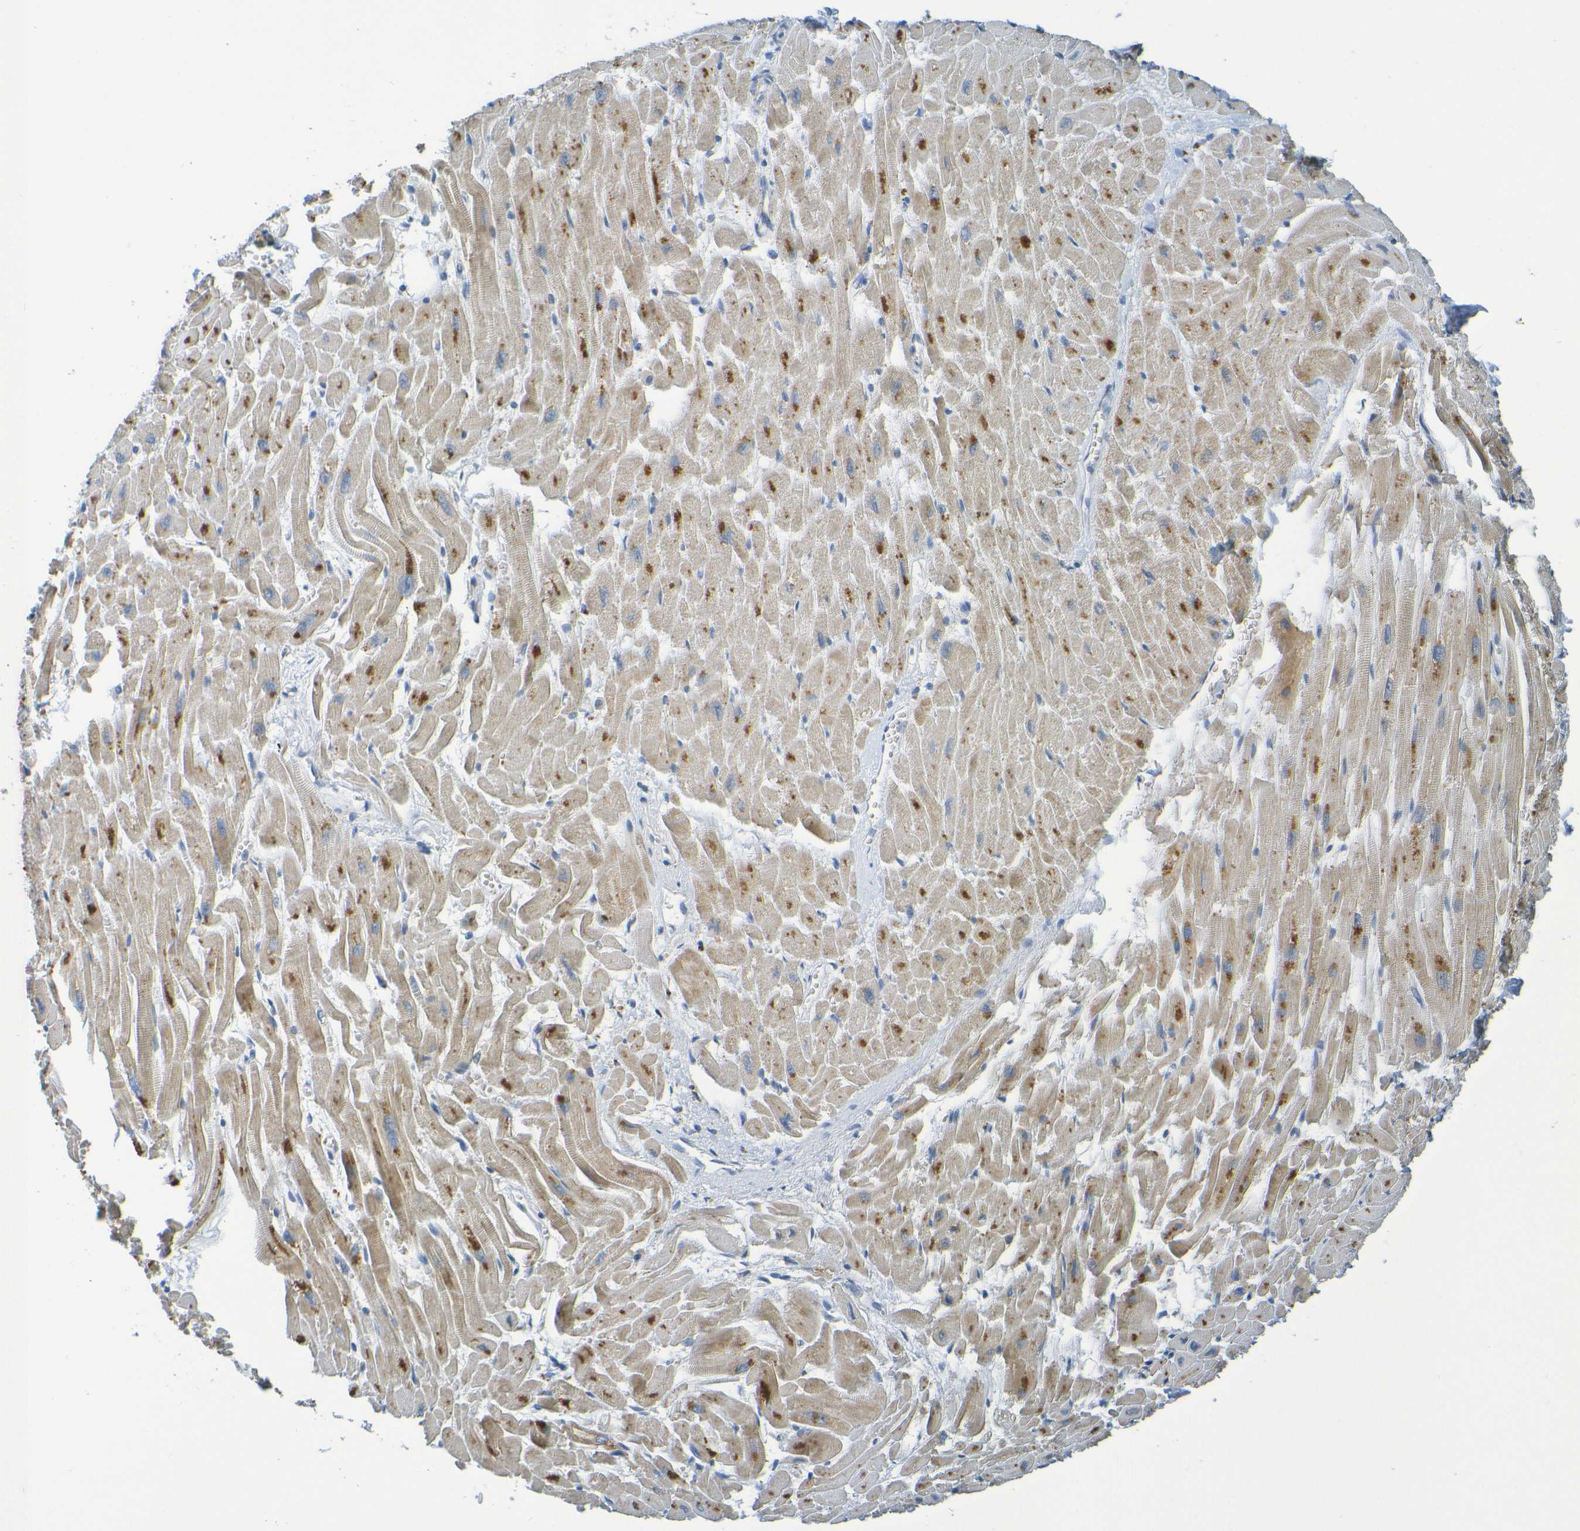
{"staining": {"intensity": "moderate", "quantity": ">75%", "location": "cytoplasmic/membranous"}, "tissue": "heart muscle", "cell_type": "Cardiomyocytes", "image_type": "normal", "snomed": [{"axis": "morphology", "description": "Normal tissue, NOS"}, {"axis": "topography", "description": "Heart"}], "caption": "This micrograph reveals immunohistochemistry staining of normal human heart muscle, with medium moderate cytoplasmic/membranous positivity in about >75% of cardiomyocytes.", "gene": "CYP4F2", "patient": {"sex": "female", "age": 19}}